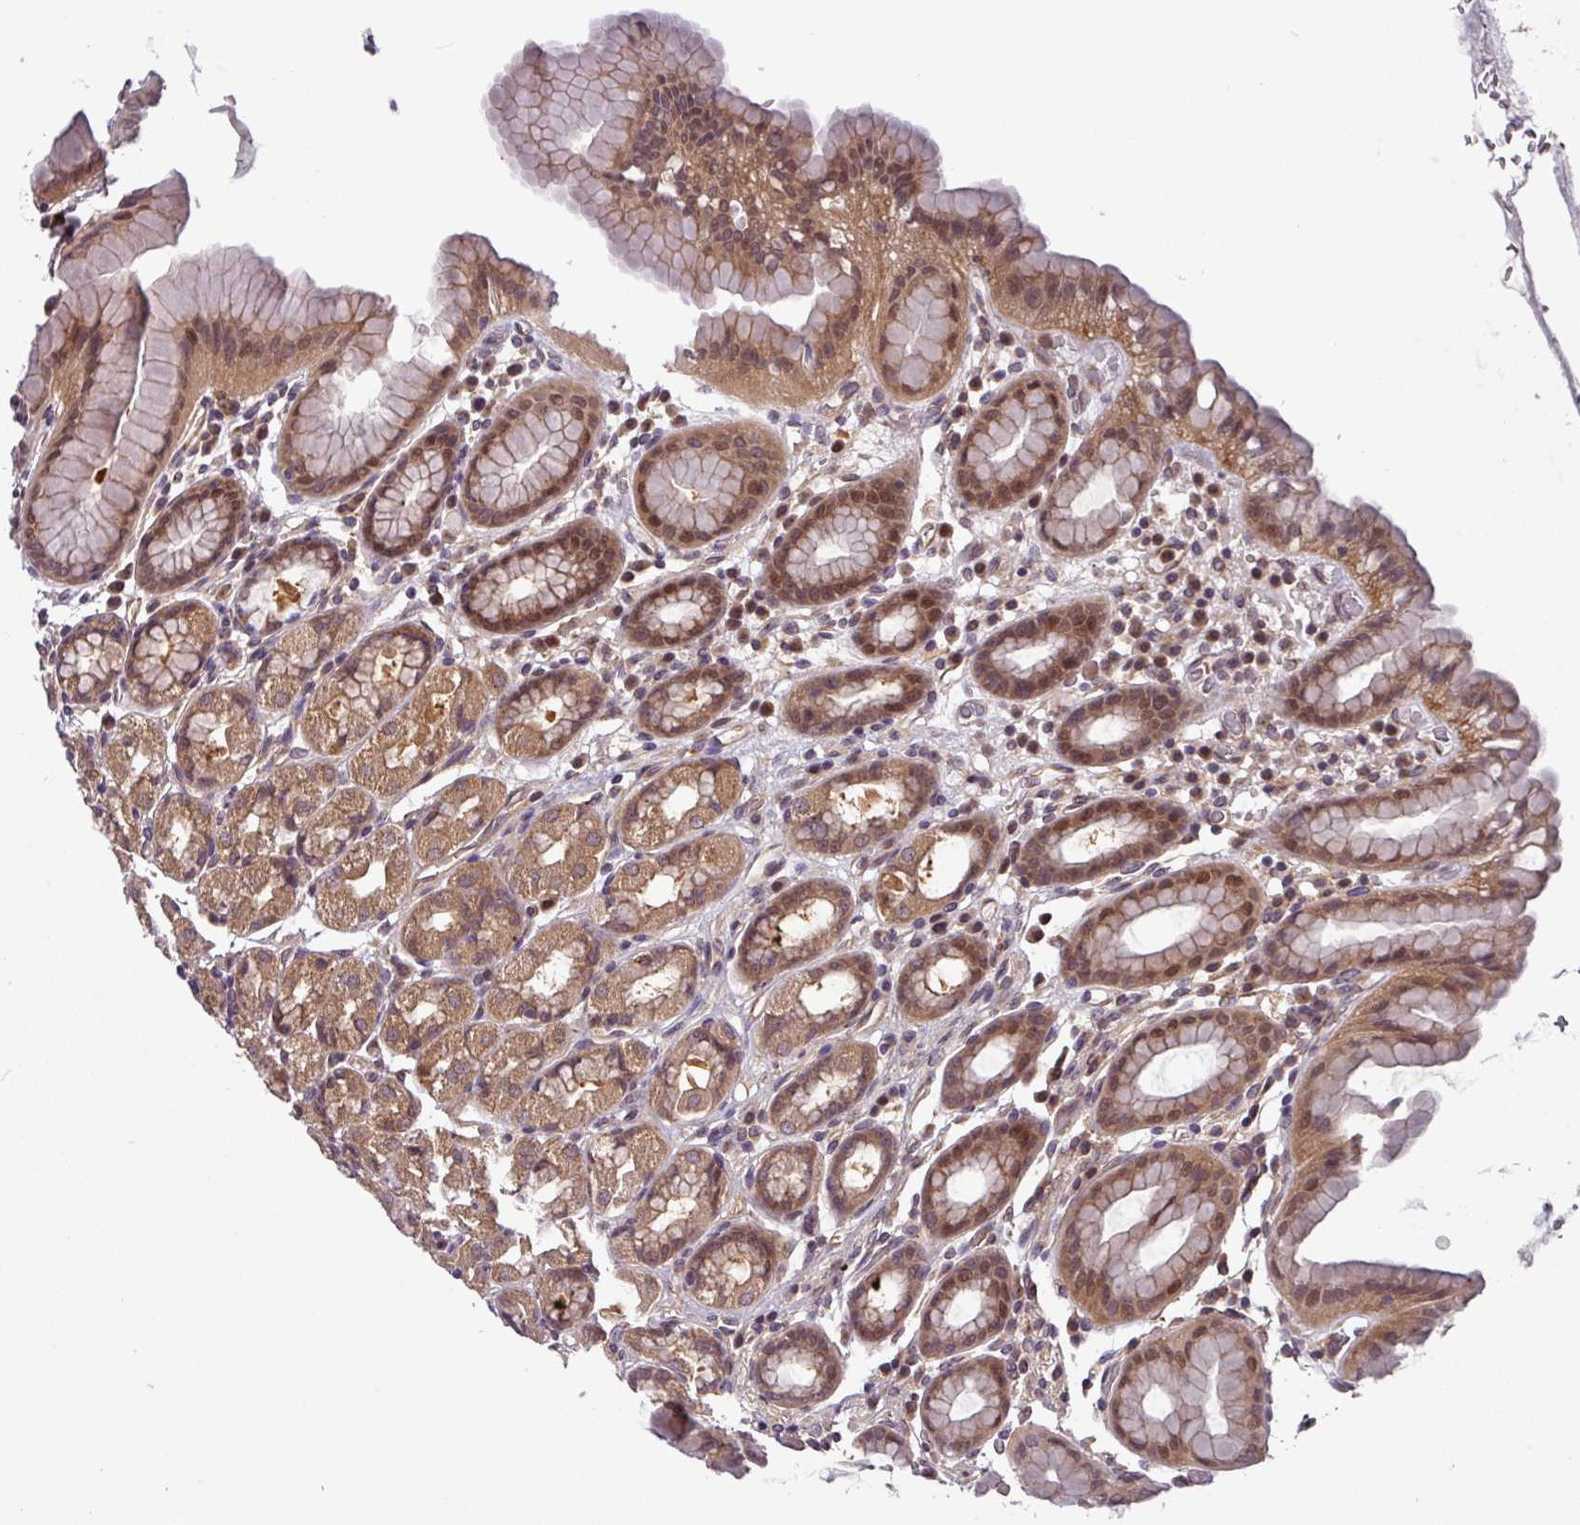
{"staining": {"intensity": "moderate", "quantity": ">75%", "location": "cytoplasmic/membranous,nuclear"}, "tissue": "stomach", "cell_type": "Glandular cells", "image_type": "normal", "snomed": [{"axis": "morphology", "description": "Normal tissue, NOS"}, {"axis": "topography", "description": "Stomach, upper"}, {"axis": "topography", "description": "Stomach, lower"}, {"axis": "topography", "description": "Small intestine"}], "caption": "This micrograph exhibits unremarkable stomach stained with IHC to label a protein in brown. The cytoplasmic/membranous,nuclear of glandular cells show moderate positivity for the protein. Nuclei are counter-stained blue.", "gene": "NPFFR1", "patient": {"sex": "male", "age": 68}}